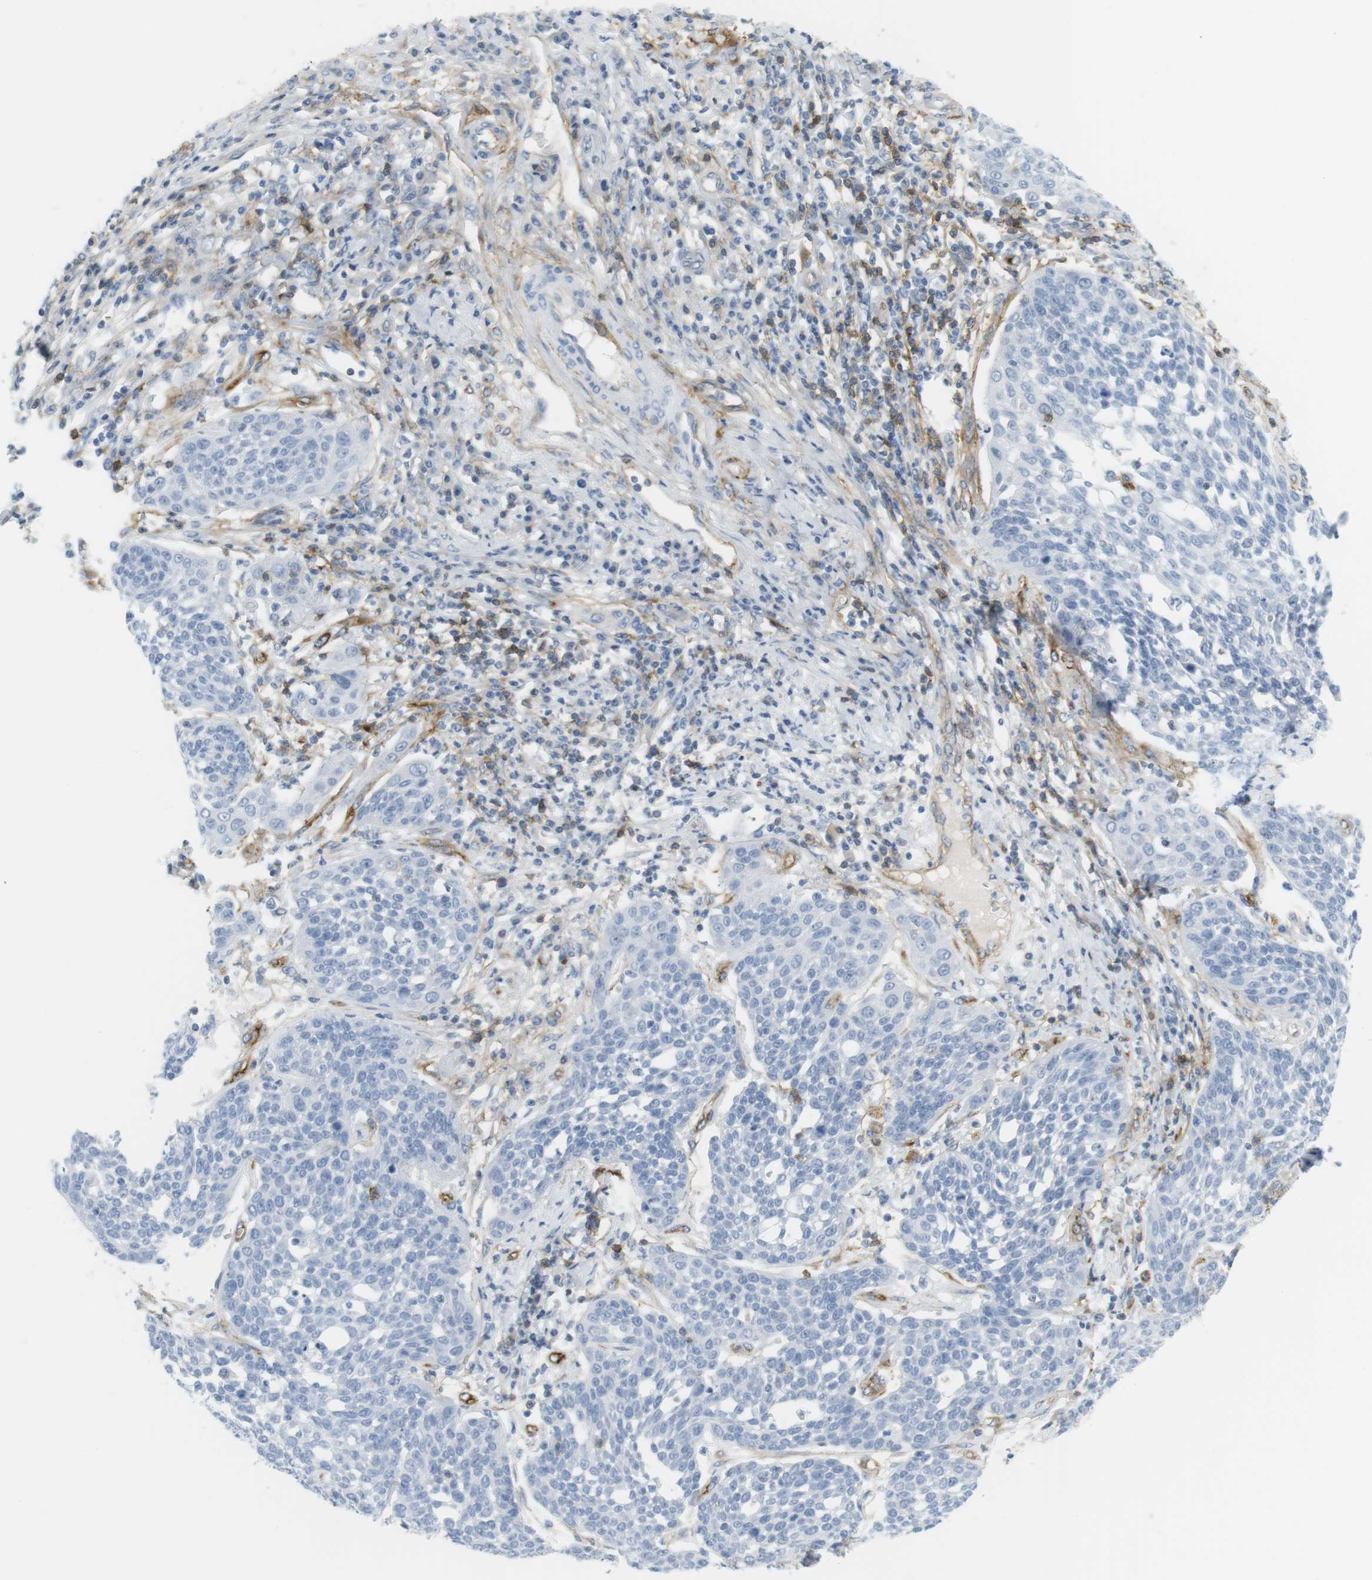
{"staining": {"intensity": "negative", "quantity": "none", "location": "none"}, "tissue": "cervical cancer", "cell_type": "Tumor cells", "image_type": "cancer", "snomed": [{"axis": "morphology", "description": "Squamous cell carcinoma, NOS"}, {"axis": "topography", "description": "Cervix"}], "caption": "The image reveals no staining of tumor cells in cervical squamous cell carcinoma.", "gene": "F2R", "patient": {"sex": "female", "age": 34}}